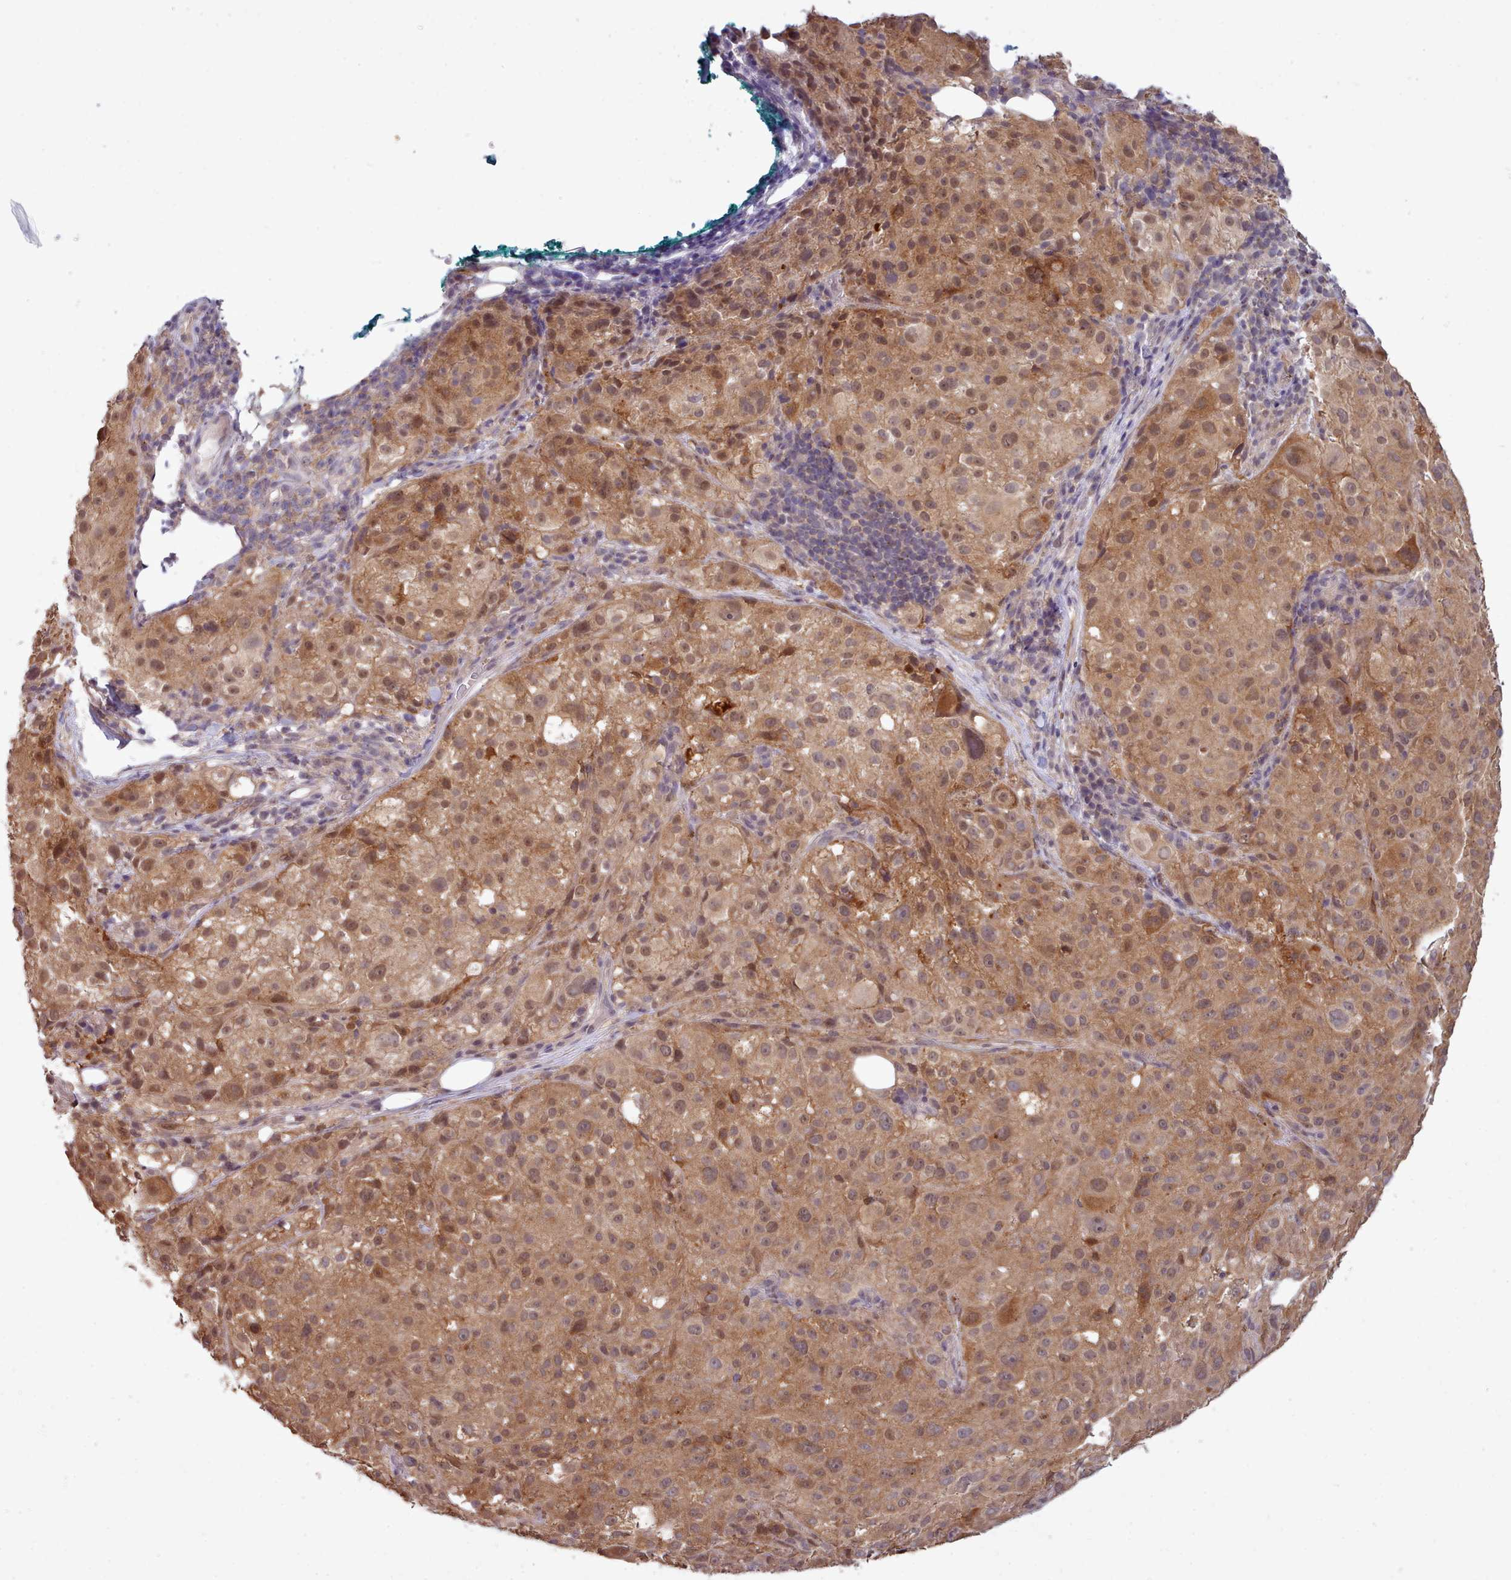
{"staining": {"intensity": "moderate", "quantity": ">75%", "location": "cytoplasmic/membranous,nuclear"}, "tissue": "melanoma", "cell_type": "Tumor cells", "image_type": "cancer", "snomed": [{"axis": "morphology", "description": "Necrosis, NOS"}, {"axis": "morphology", "description": "Malignant melanoma, NOS"}, {"axis": "topography", "description": "Skin"}], "caption": "A brown stain highlights moderate cytoplasmic/membranous and nuclear expression of a protein in malignant melanoma tumor cells.", "gene": "ARL17A", "patient": {"sex": "female", "age": 87}}